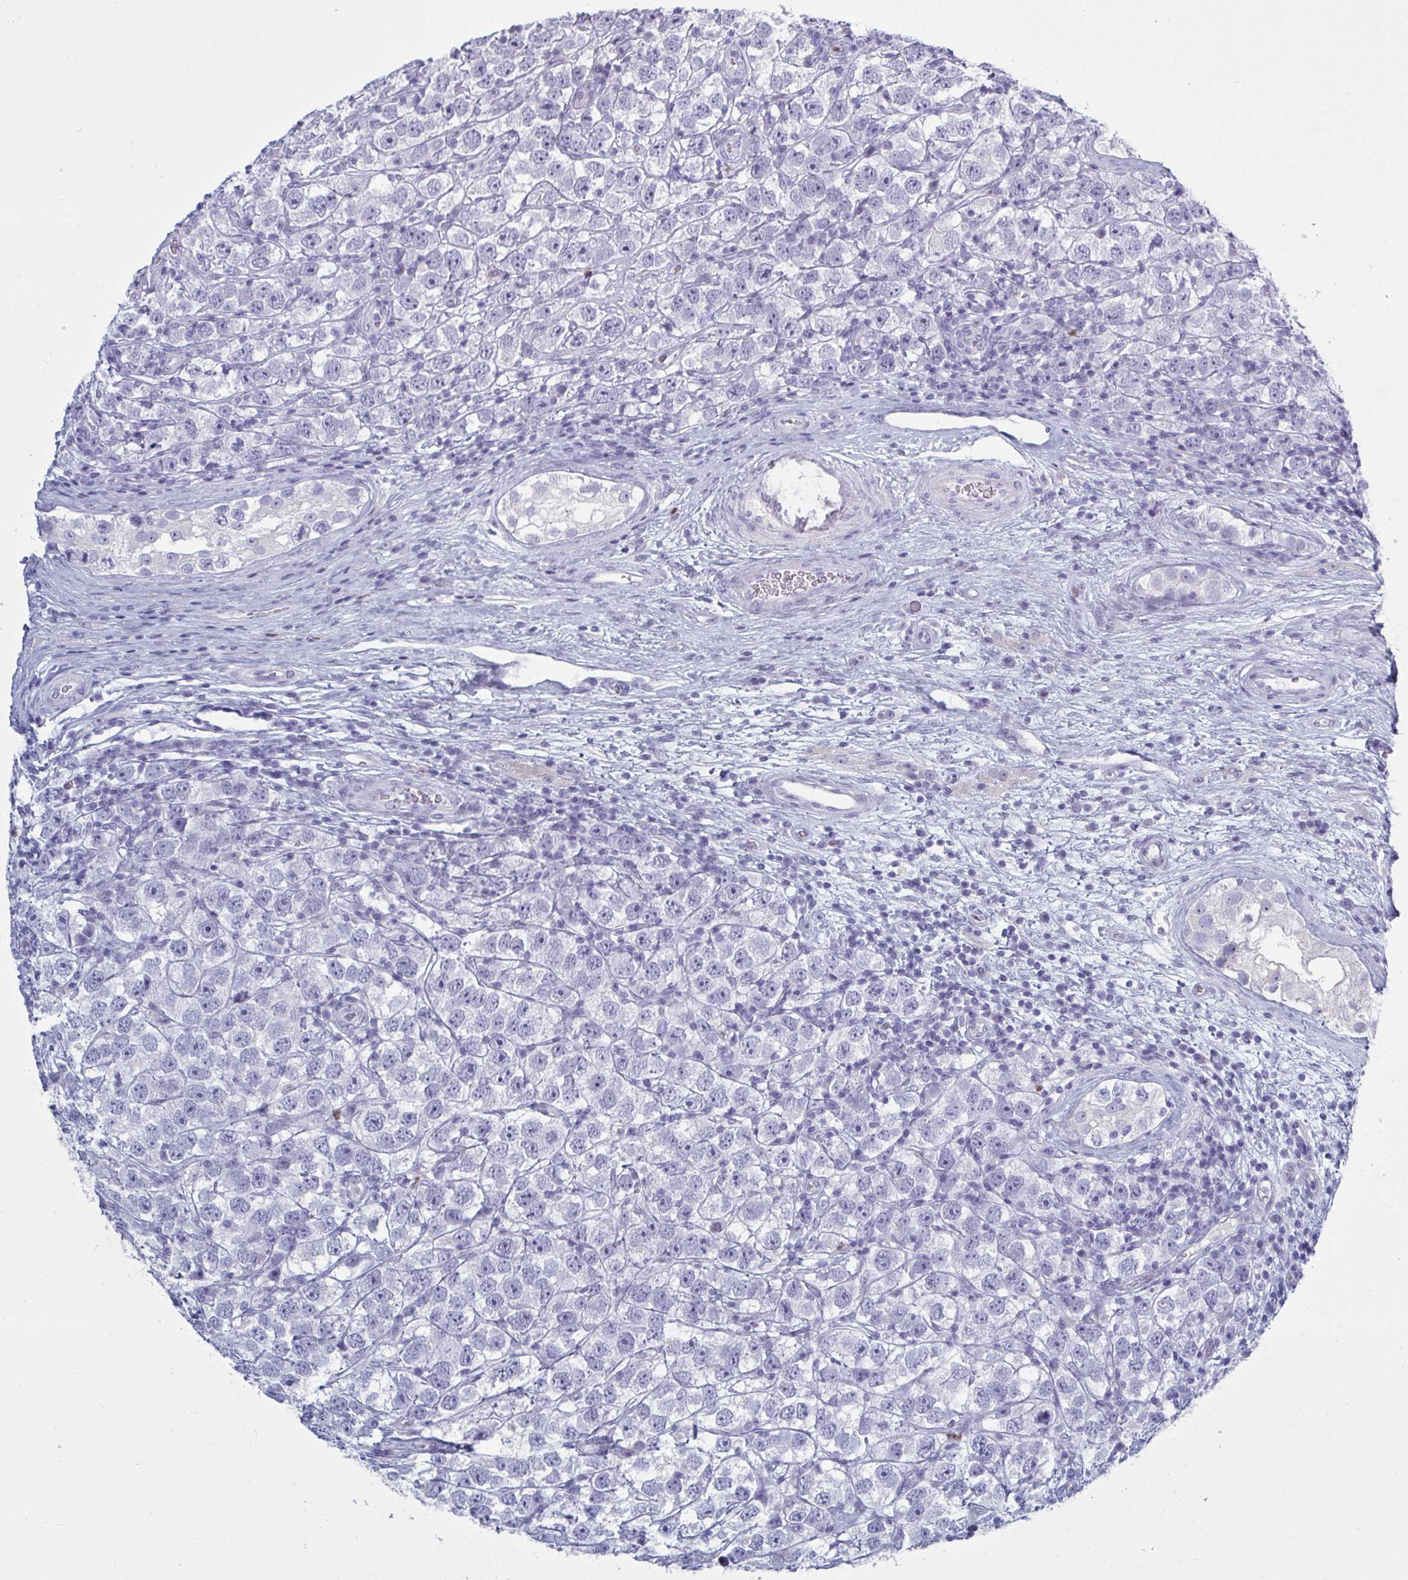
{"staining": {"intensity": "negative", "quantity": "none", "location": "none"}, "tissue": "testis cancer", "cell_type": "Tumor cells", "image_type": "cancer", "snomed": [{"axis": "morphology", "description": "Seminoma, NOS"}, {"axis": "topography", "description": "Testis"}], "caption": "Immunohistochemical staining of testis cancer (seminoma) shows no significant expression in tumor cells.", "gene": "SERPINB10", "patient": {"sex": "male", "age": 26}}